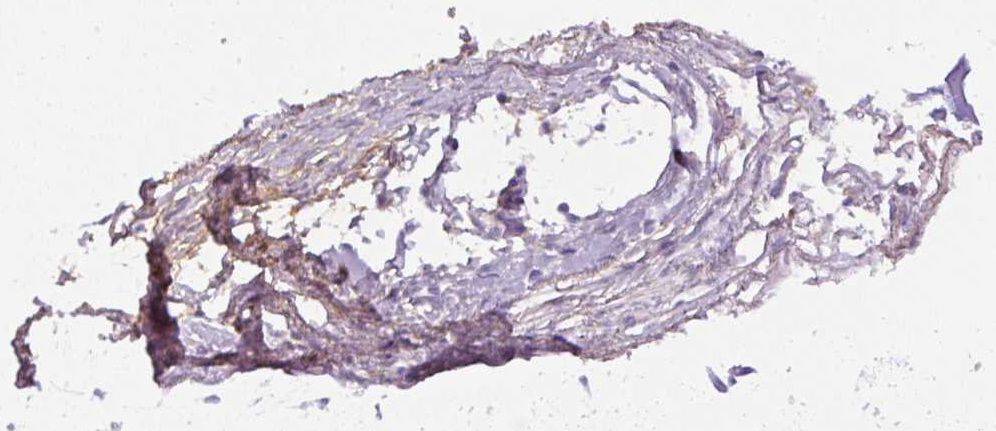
{"staining": {"intensity": "moderate", "quantity": "<25%", "location": "cytoplasmic/membranous"}, "tissue": "adipose tissue", "cell_type": "Adipocytes", "image_type": "normal", "snomed": [{"axis": "morphology", "description": "Normal tissue, NOS"}, {"axis": "topography", "description": "Cartilage tissue"}, {"axis": "topography", "description": "Bronchus"}], "caption": "A high-resolution micrograph shows immunohistochemistry staining of benign adipose tissue, which demonstrates moderate cytoplasmic/membranous staining in about <25% of adipocytes. Using DAB (3,3'-diaminobenzidine) (brown) and hematoxylin (blue) stains, captured at high magnification using brightfield microscopy.", "gene": "APOA1", "patient": {"sex": "male", "age": 56}}